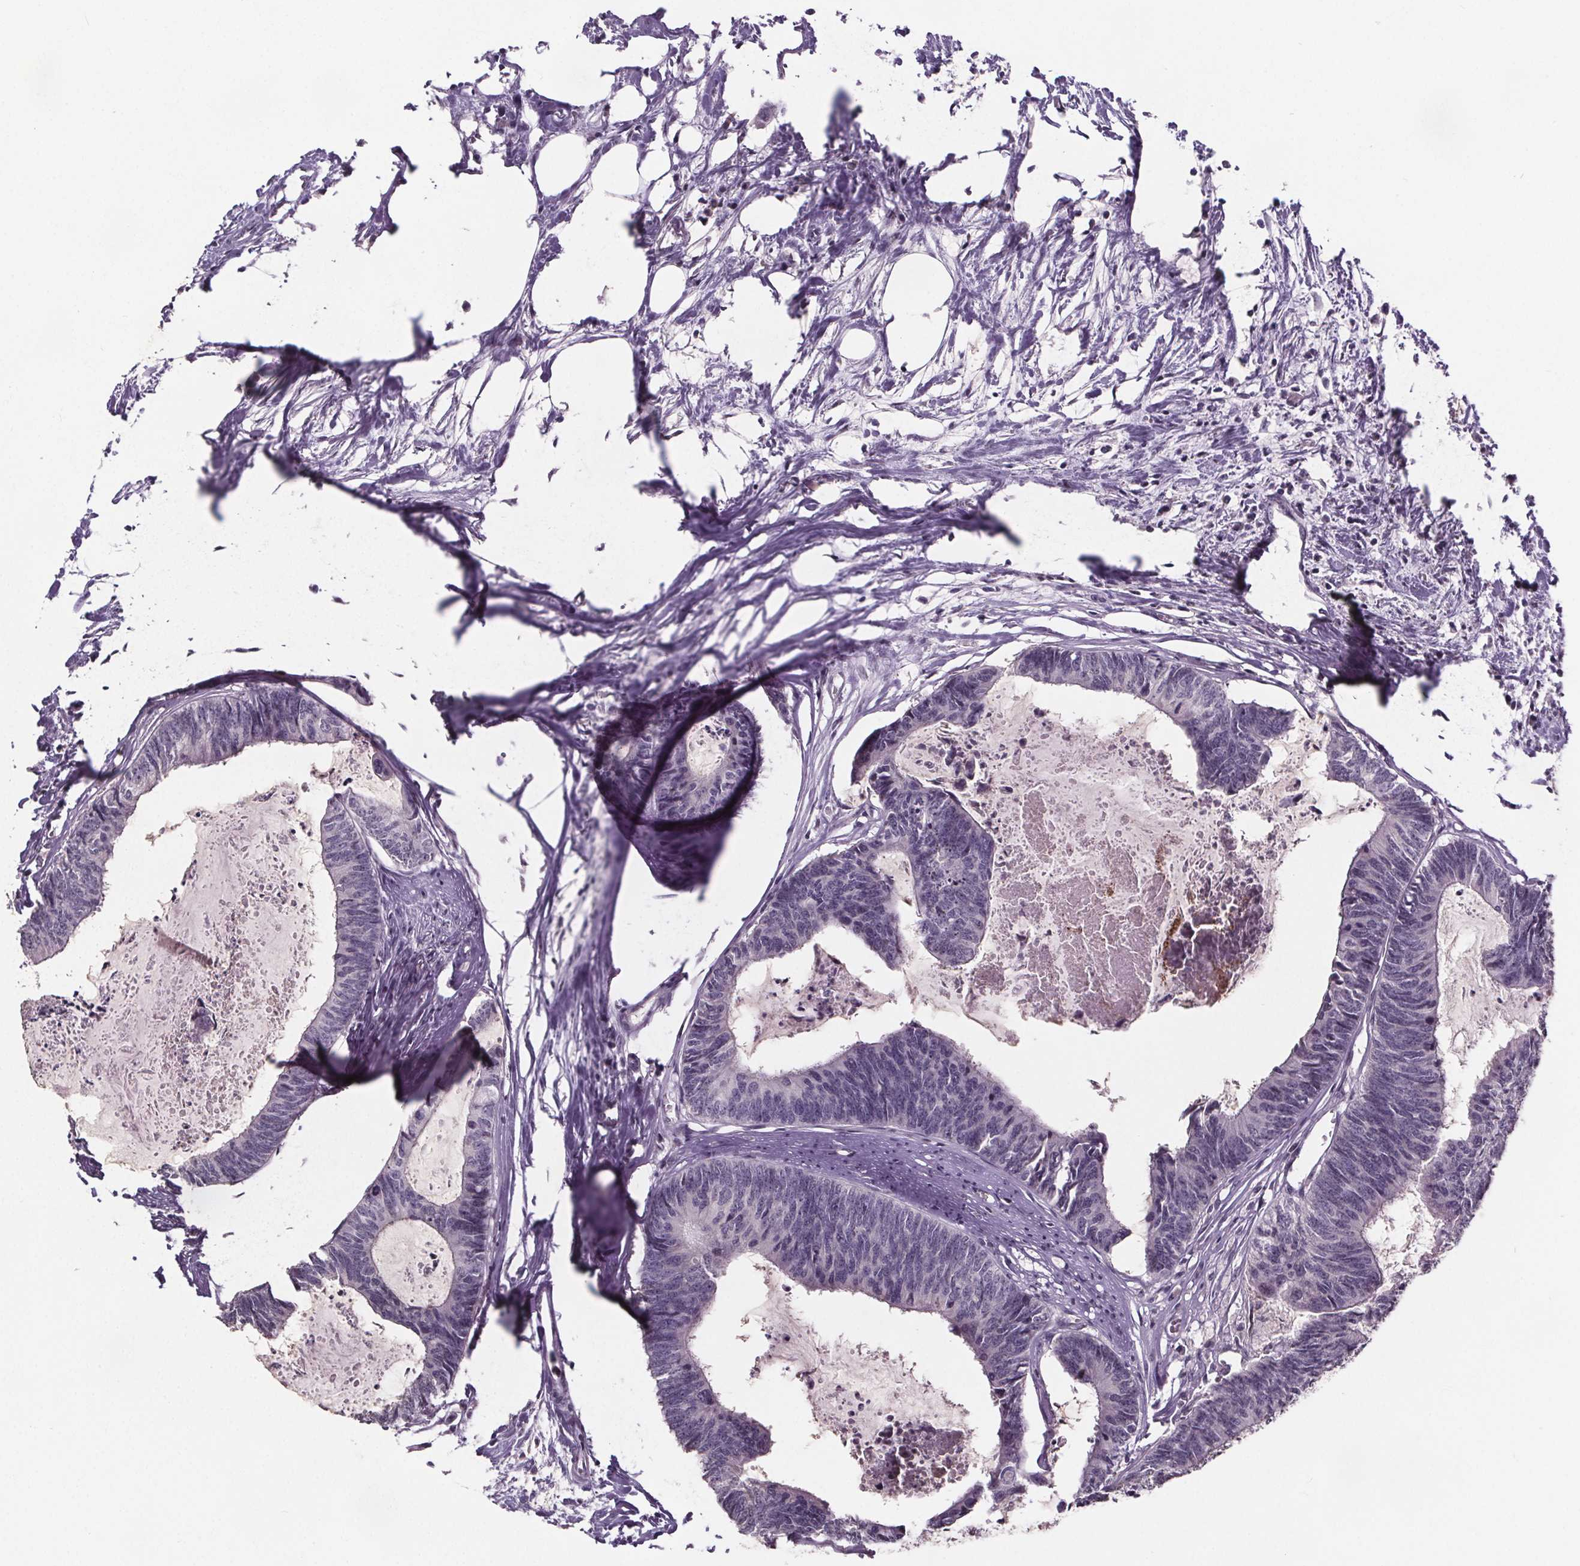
{"staining": {"intensity": "negative", "quantity": "none", "location": "none"}, "tissue": "colorectal cancer", "cell_type": "Tumor cells", "image_type": "cancer", "snomed": [{"axis": "morphology", "description": "Adenocarcinoma, NOS"}, {"axis": "topography", "description": "Colon"}, {"axis": "topography", "description": "Rectum"}], "caption": "Protein analysis of colorectal cancer (adenocarcinoma) demonstrates no significant staining in tumor cells. (DAB immunohistochemistry with hematoxylin counter stain).", "gene": "NKX6-1", "patient": {"sex": "male", "age": 57}}